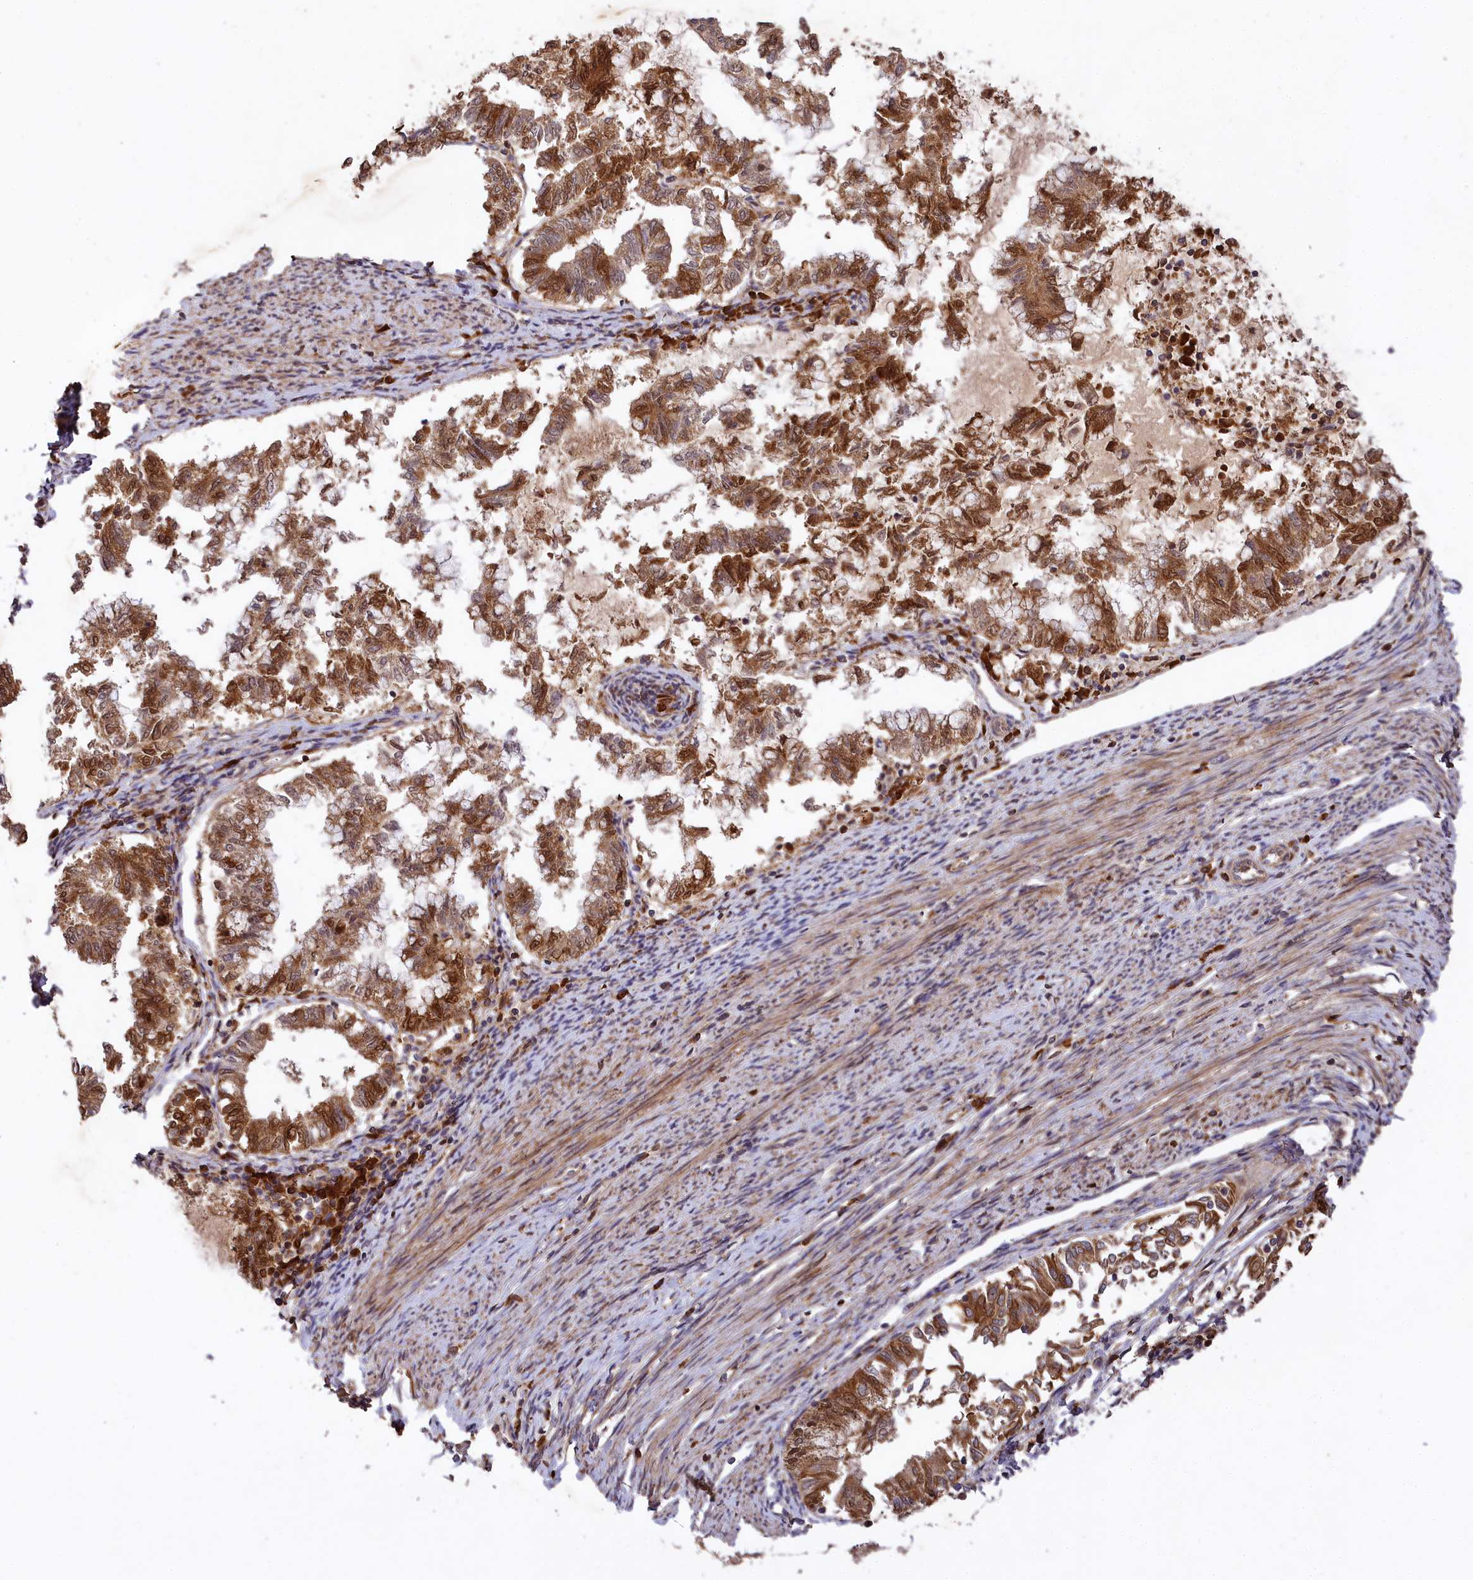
{"staining": {"intensity": "strong", "quantity": ">75%", "location": "cytoplasmic/membranous,nuclear"}, "tissue": "endometrial cancer", "cell_type": "Tumor cells", "image_type": "cancer", "snomed": [{"axis": "morphology", "description": "Adenocarcinoma, NOS"}, {"axis": "topography", "description": "Endometrium"}], "caption": "Adenocarcinoma (endometrial) stained with DAB (3,3'-diaminobenzidine) immunohistochemistry (IHC) exhibits high levels of strong cytoplasmic/membranous and nuclear expression in about >75% of tumor cells.", "gene": "MCF2L2", "patient": {"sex": "female", "age": 79}}